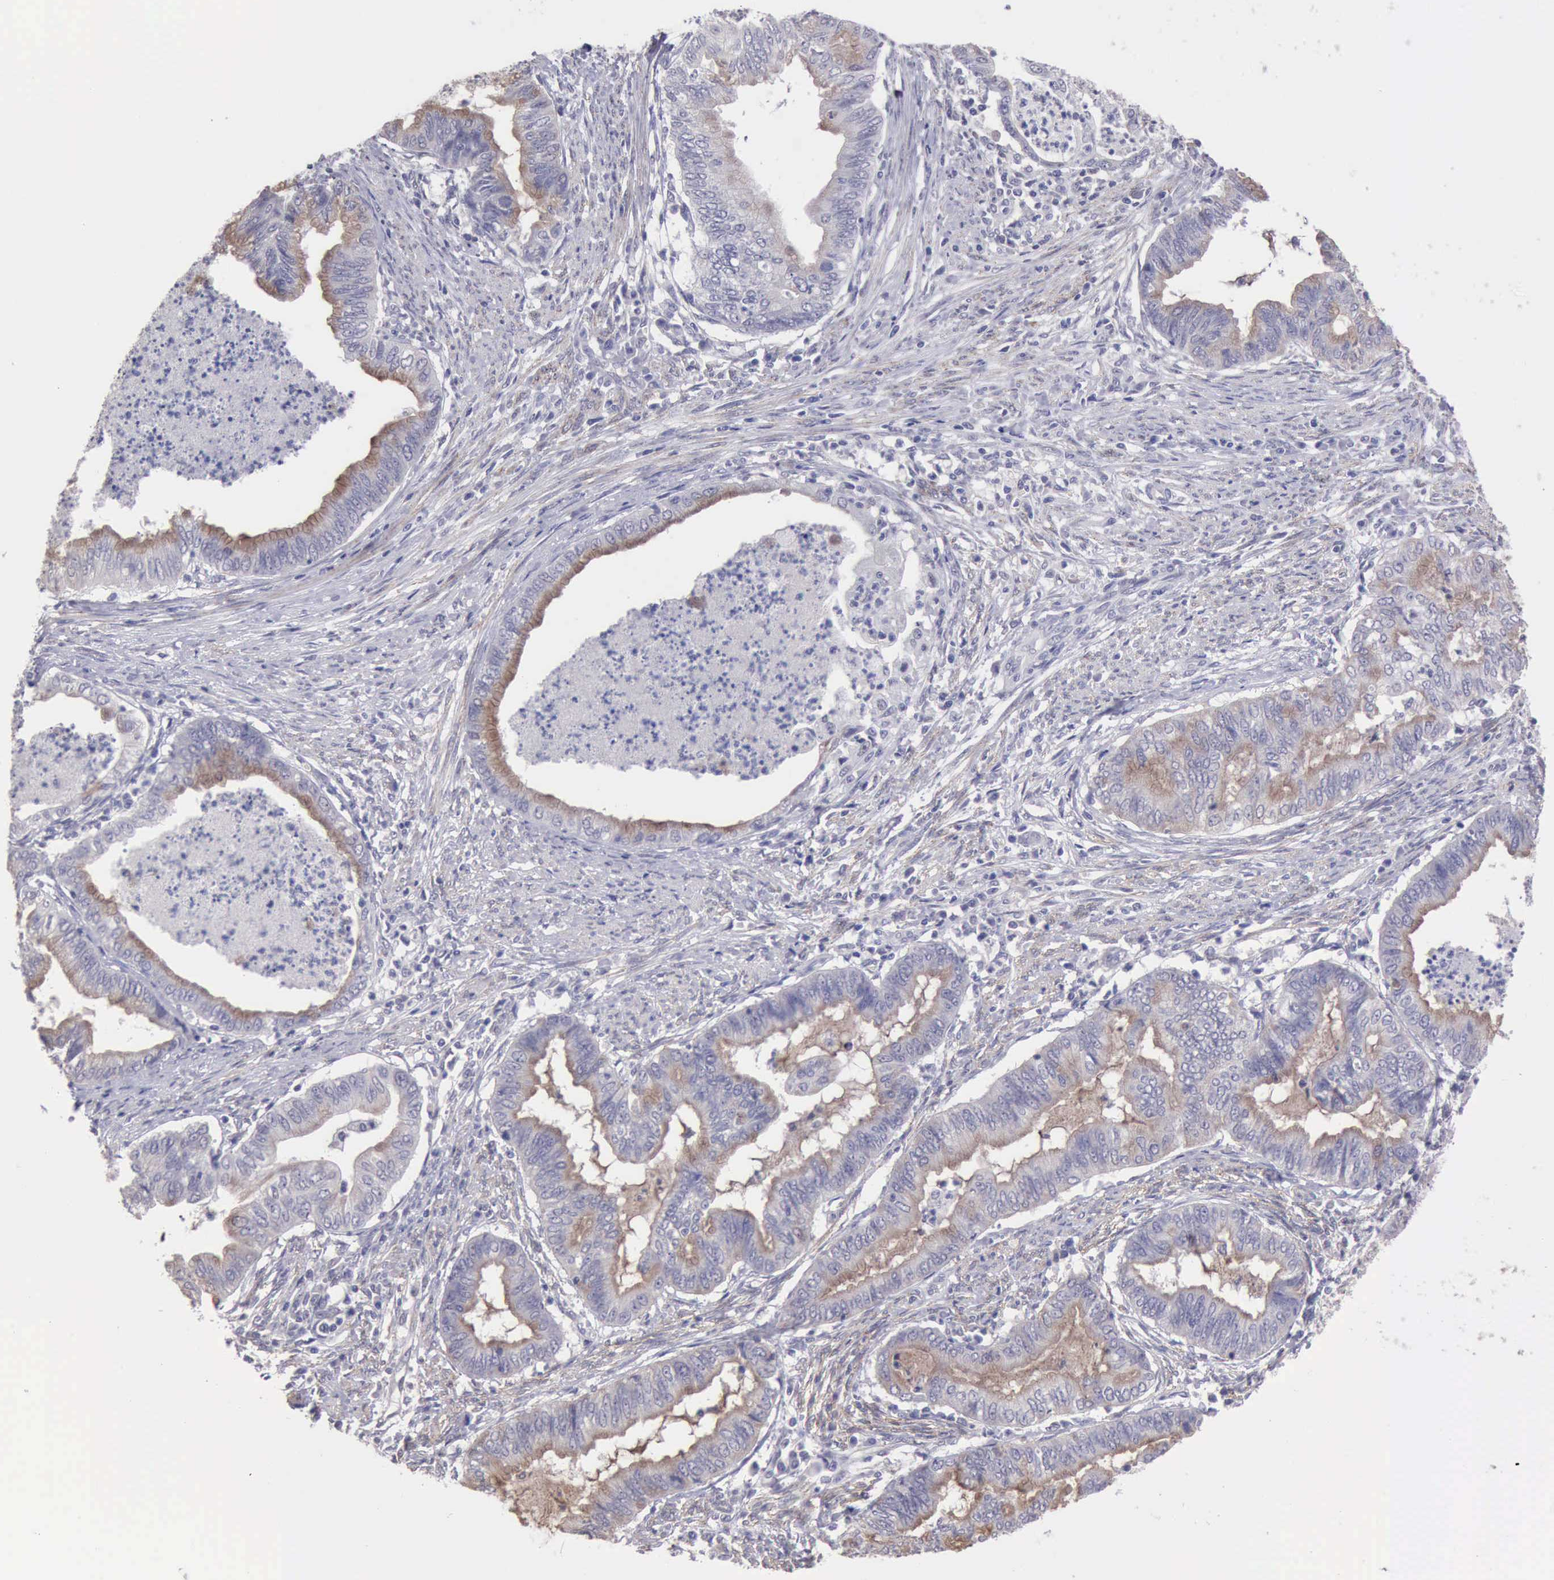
{"staining": {"intensity": "moderate", "quantity": "25%-75%", "location": "cytoplasmic/membranous"}, "tissue": "endometrial cancer", "cell_type": "Tumor cells", "image_type": "cancer", "snomed": [{"axis": "morphology", "description": "Necrosis, NOS"}, {"axis": "morphology", "description": "Adenocarcinoma, NOS"}, {"axis": "topography", "description": "Endometrium"}], "caption": "IHC staining of endometrial cancer (adenocarcinoma), which displays medium levels of moderate cytoplasmic/membranous staining in about 25%-75% of tumor cells indicating moderate cytoplasmic/membranous protein expression. The staining was performed using DAB (brown) for protein detection and nuclei were counterstained in hematoxylin (blue).", "gene": "KCND1", "patient": {"sex": "female", "age": 79}}